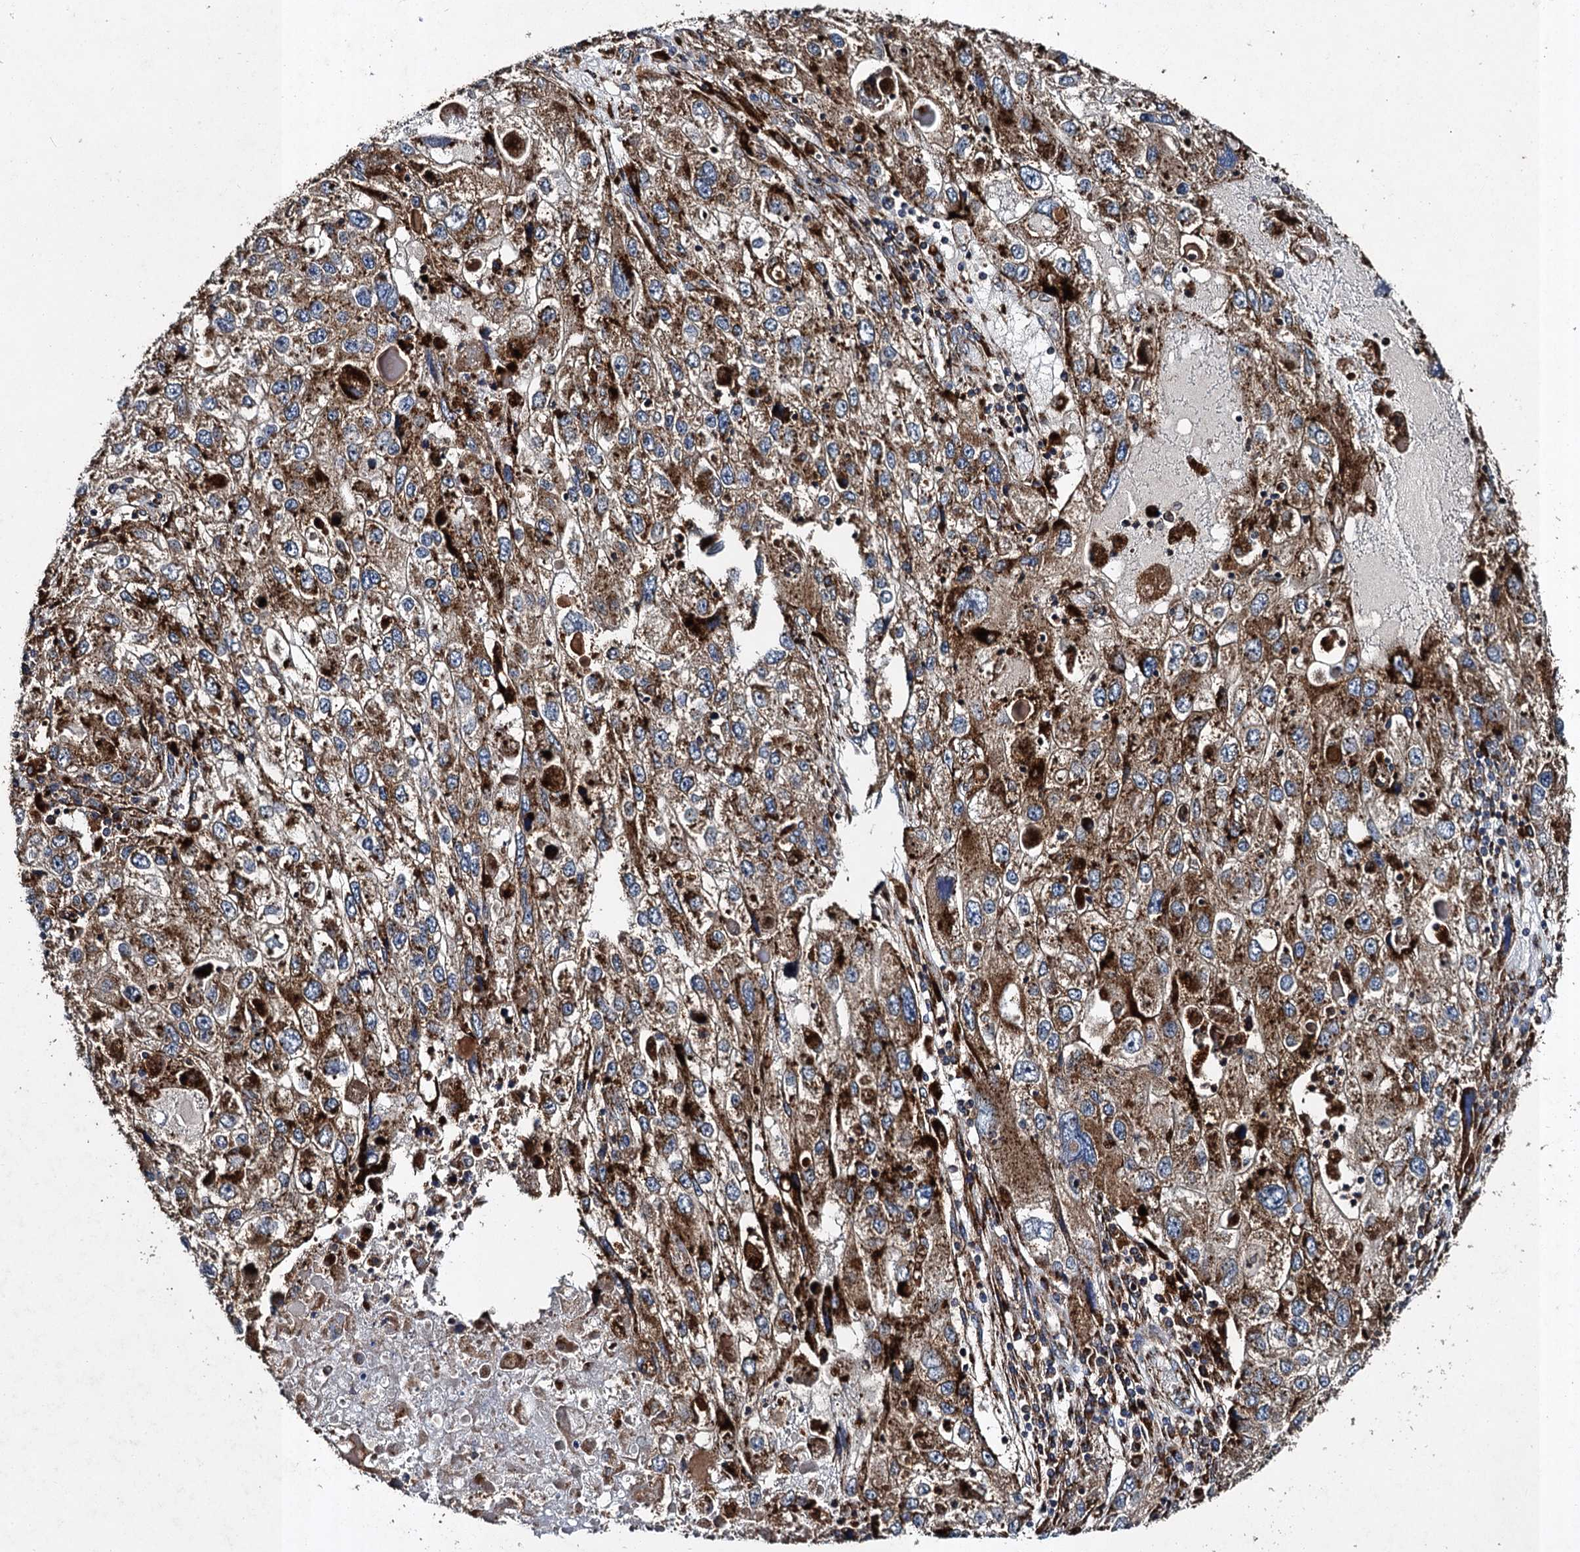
{"staining": {"intensity": "strong", "quantity": ">75%", "location": "cytoplasmic/membranous"}, "tissue": "endometrial cancer", "cell_type": "Tumor cells", "image_type": "cancer", "snomed": [{"axis": "morphology", "description": "Adenocarcinoma, NOS"}, {"axis": "topography", "description": "Endometrium"}], "caption": "IHC micrograph of neoplastic tissue: endometrial cancer (adenocarcinoma) stained using immunohistochemistry shows high levels of strong protein expression localized specifically in the cytoplasmic/membranous of tumor cells, appearing as a cytoplasmic/membranous brown color.", "gene": "GBA1", "patient": {"sex": "female", "age": 49}}